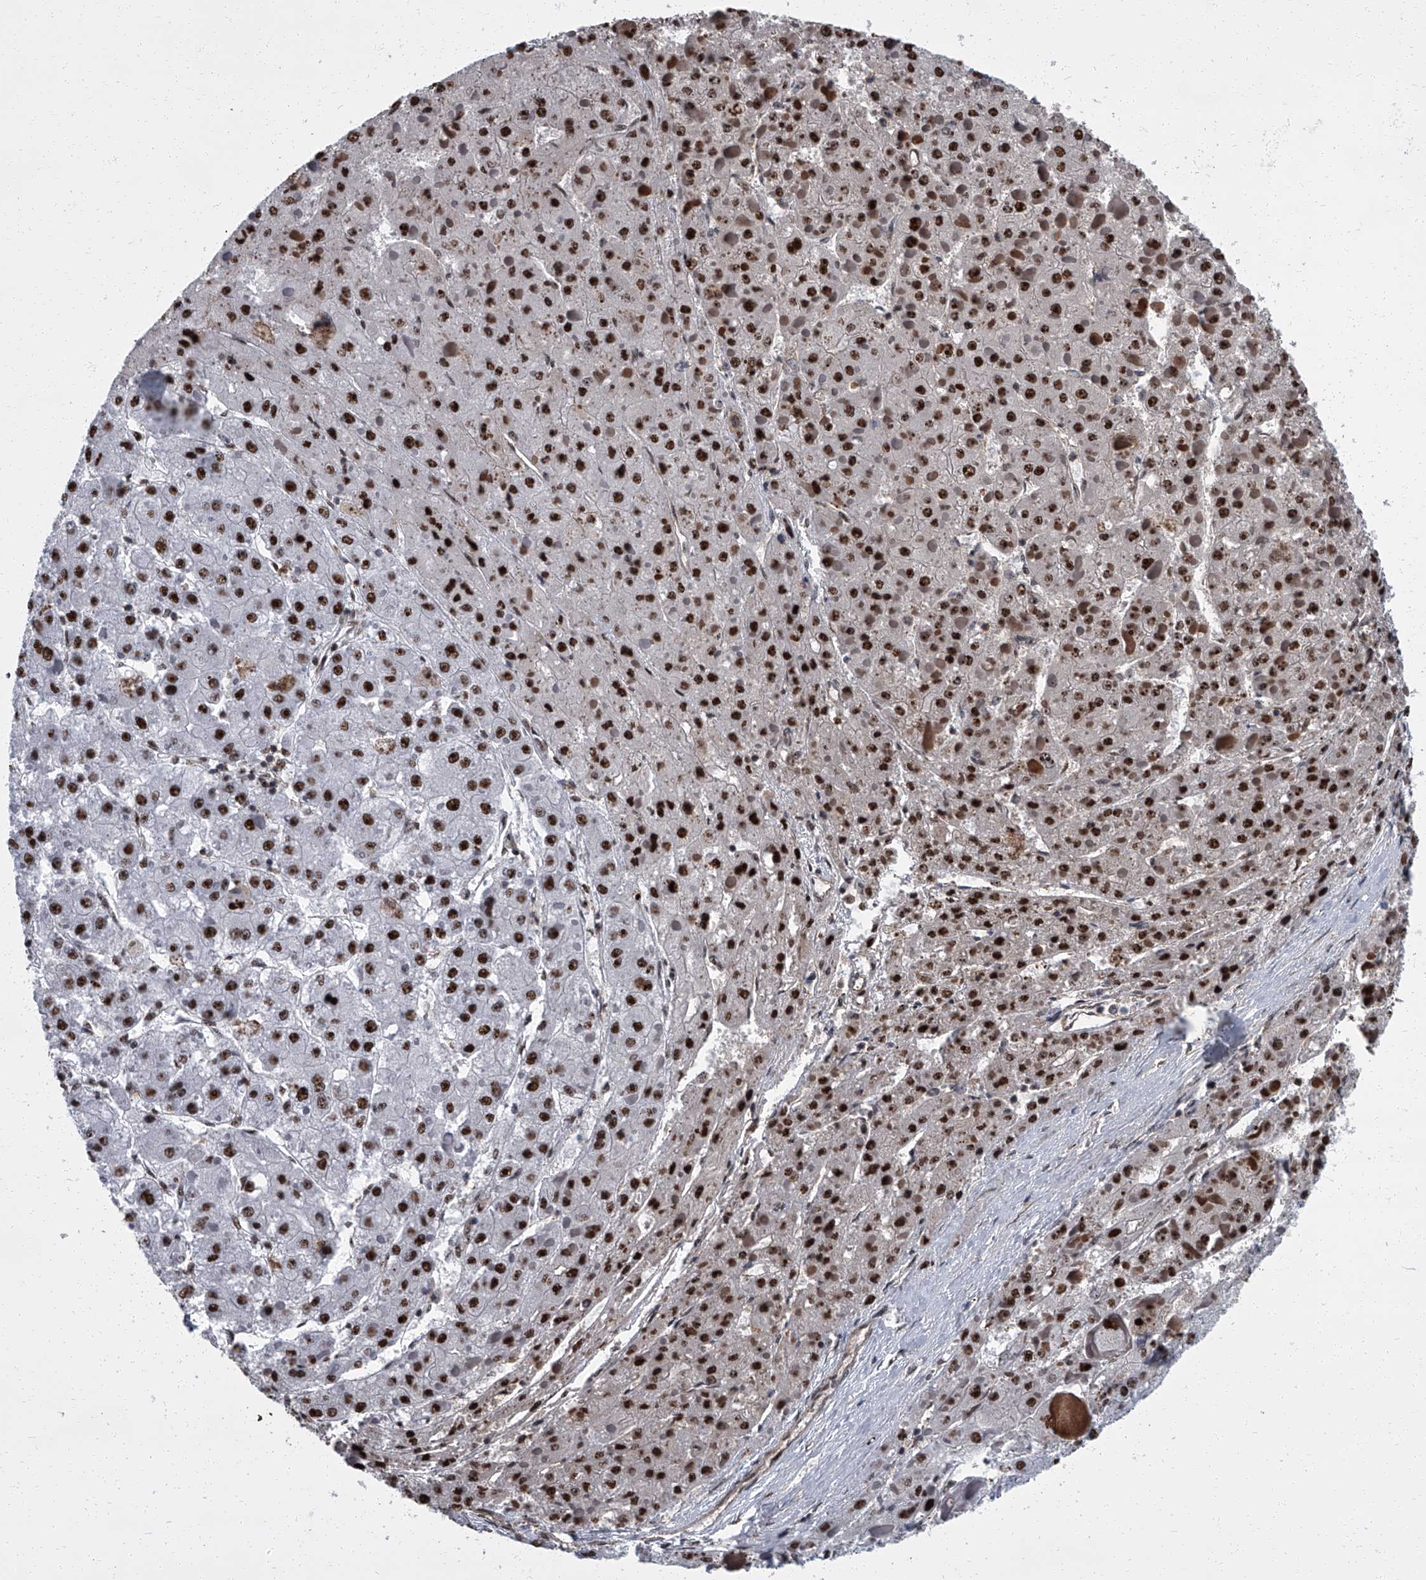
{"staining": {"intensity": "strong", "quantity": ">75%", "location": "nuclear"}, "tissue": "liver cancer", "cell_type": "Tumor cells", "image_type": "cancer", "snomed": [{"axis": "morphology", "description": "Carcinoma, Hepatocellular, NOS"}, {"axis": "topography", "description": "Liver"}], "caption": "Protein staining of liver cancer (hepatocellular carcinoma) tissue demonstrates strong nuclear expression in about >75% of tumor cells.", "gene": "ZNF518B", "patient": {"sex": "female", "age": 73}}